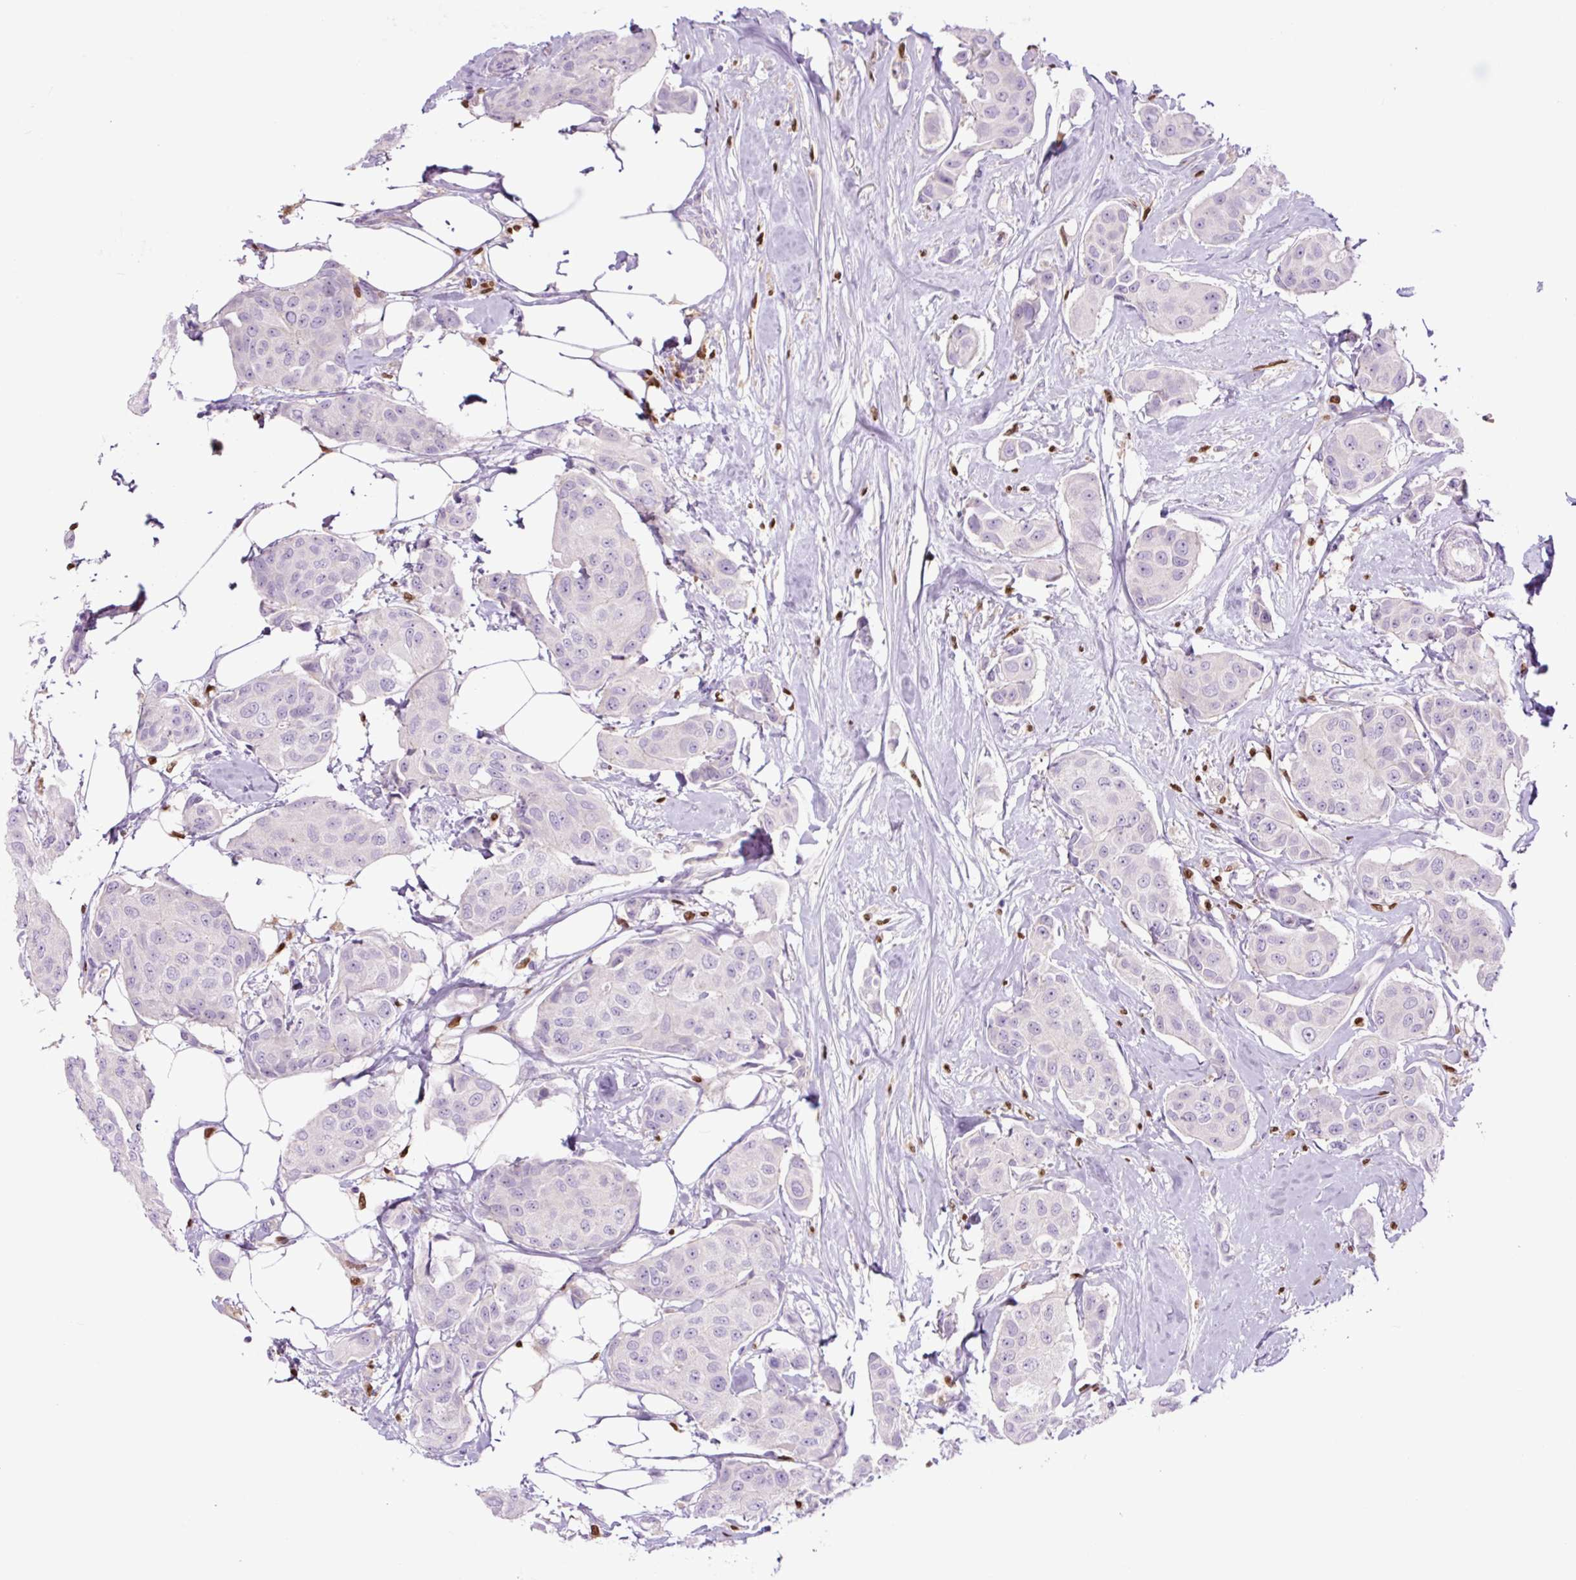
{"staining": {"intensity": "negative", "quantity": "none", "location": "none"}, "tissue": "breast cancer", "cell_type": "Tumor cells", "image_type": "cancer", "snomed": [{"axis": "morphology", "description": "Duct carcinoma"}, {"axis": "topography", "description": "Breast"}, {"axis": "topography", "description": "Lymph node"}], "caption": "Immunohistochemistry (IHC) micrograph of human breast cancer stained for a protein (brown), which reveals no staining in tumor cells. (Immunohistochemistry, brightfield microscopy, high magnification).", "gene": "SPI1", "patient": {"sex": "female", "age": 80}}